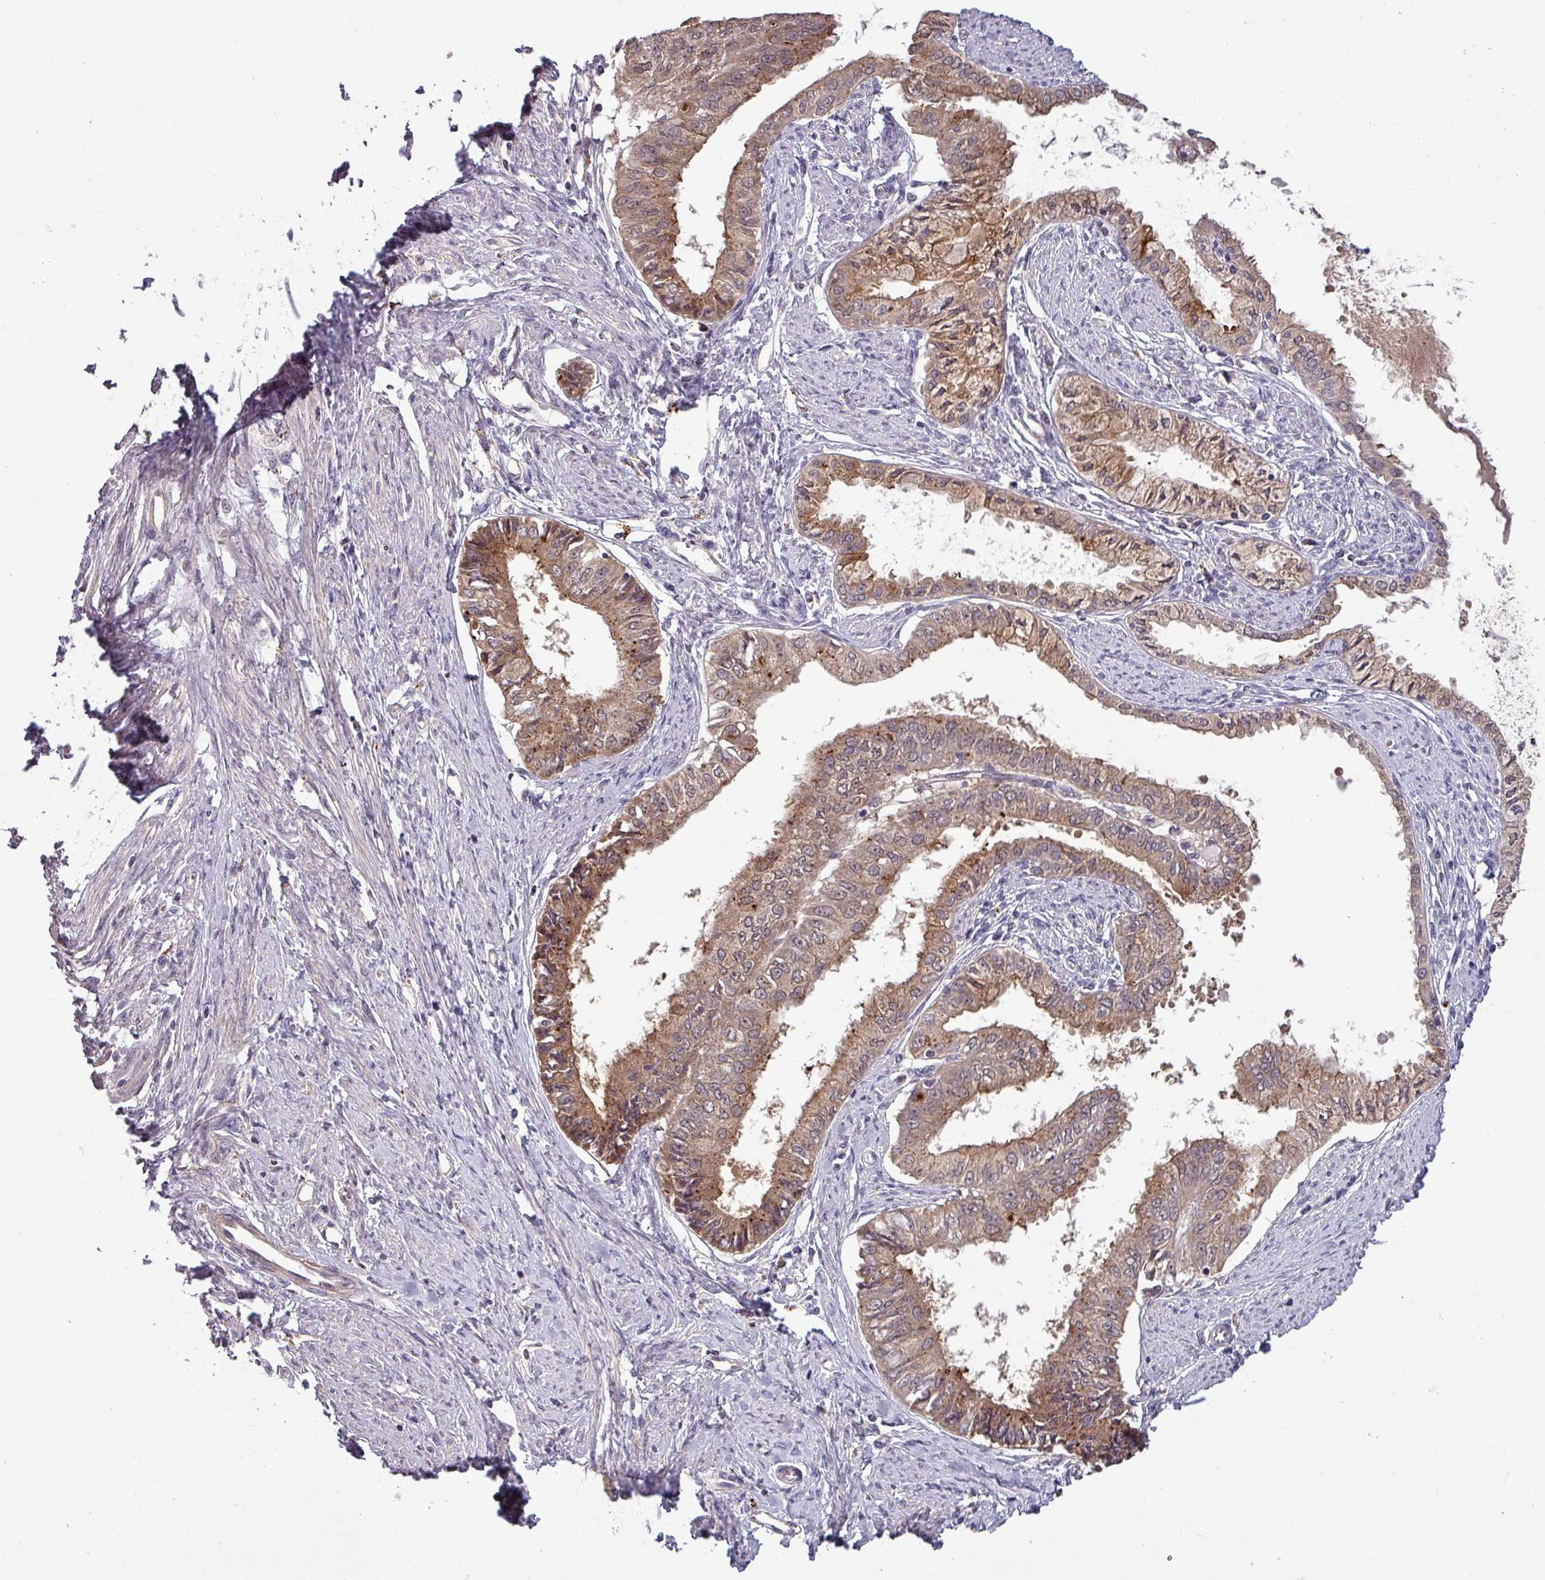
{"staining": {"intensity": "moderate", "quantity": ">75%", "location": "cytoplasmic/membranous"}, "tissue": "endometrial cancer", "cell_type": "Tumor cells", "image_type": "cancer", "snomed": [{"axis": "morphology", "description": "Adenocarcinoma, NOS"}, {"axis": "topography", "description": "Endometrium"}], "caption": "A brown stain labels moderate cytoplasmic/membranous positivity of a protein in human adenocarcinoma (endometrial) tumor cells.", "gene": "PUS1", "patient": {"sex": "female", "age": 76}}